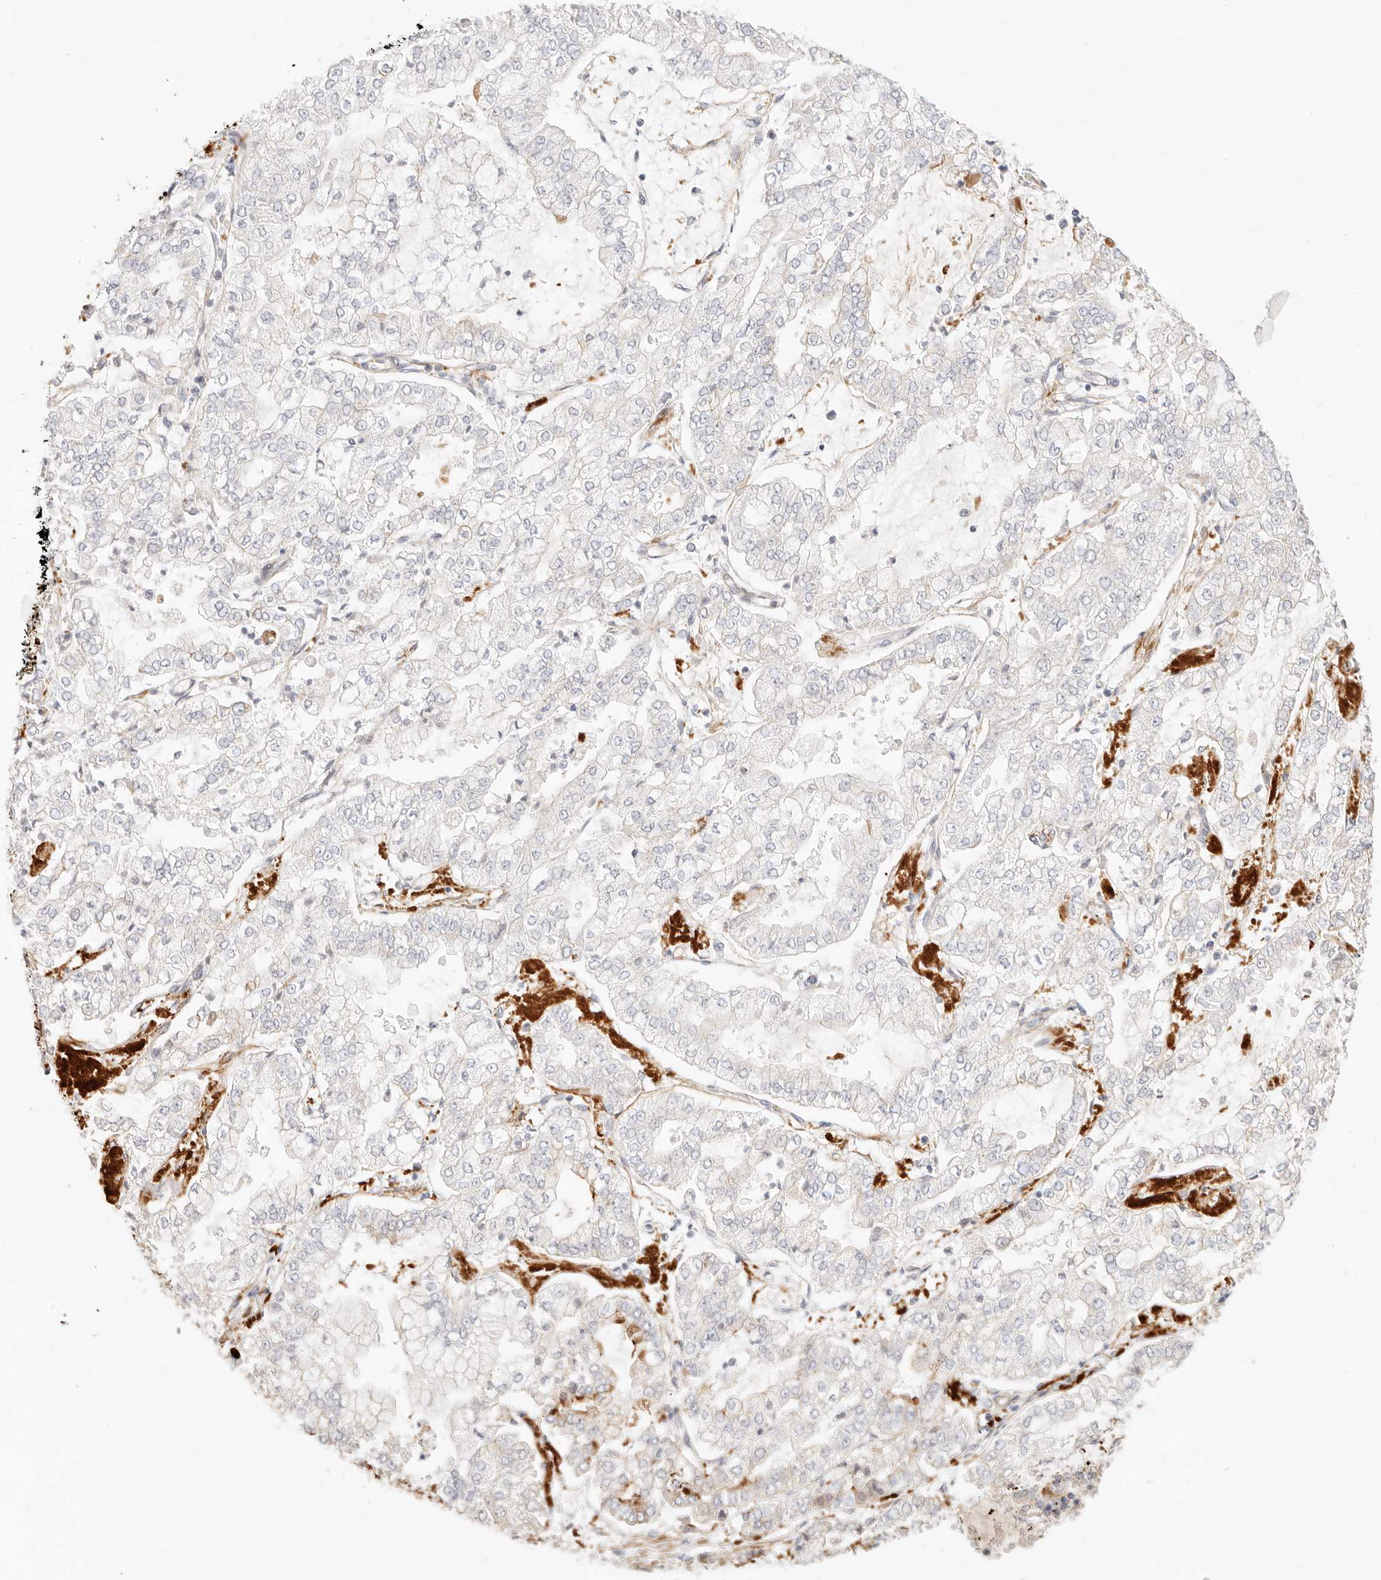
{"staining": {"intensity": "moderate", "quantity": "<25%", "location": "cytoplasmic/membranous"}, "tissue": "stomach cancer", "cell_type": "Tumor cells", "image_type": "cancer", "snomed": [{"axis": "morphology", "description": "Adenocarcinoma, NOS"}, {"axis": "topography", "description": "Stomach"}], "caption": "IHC (DAB) staining of human adenocarcinoma (stomach) shows moderate cytoplasmic/membranous protein staining in approximately <25% of tumor cells.", "gene": "UBXN10", "patient": {"sex": "male", "age": 76}}